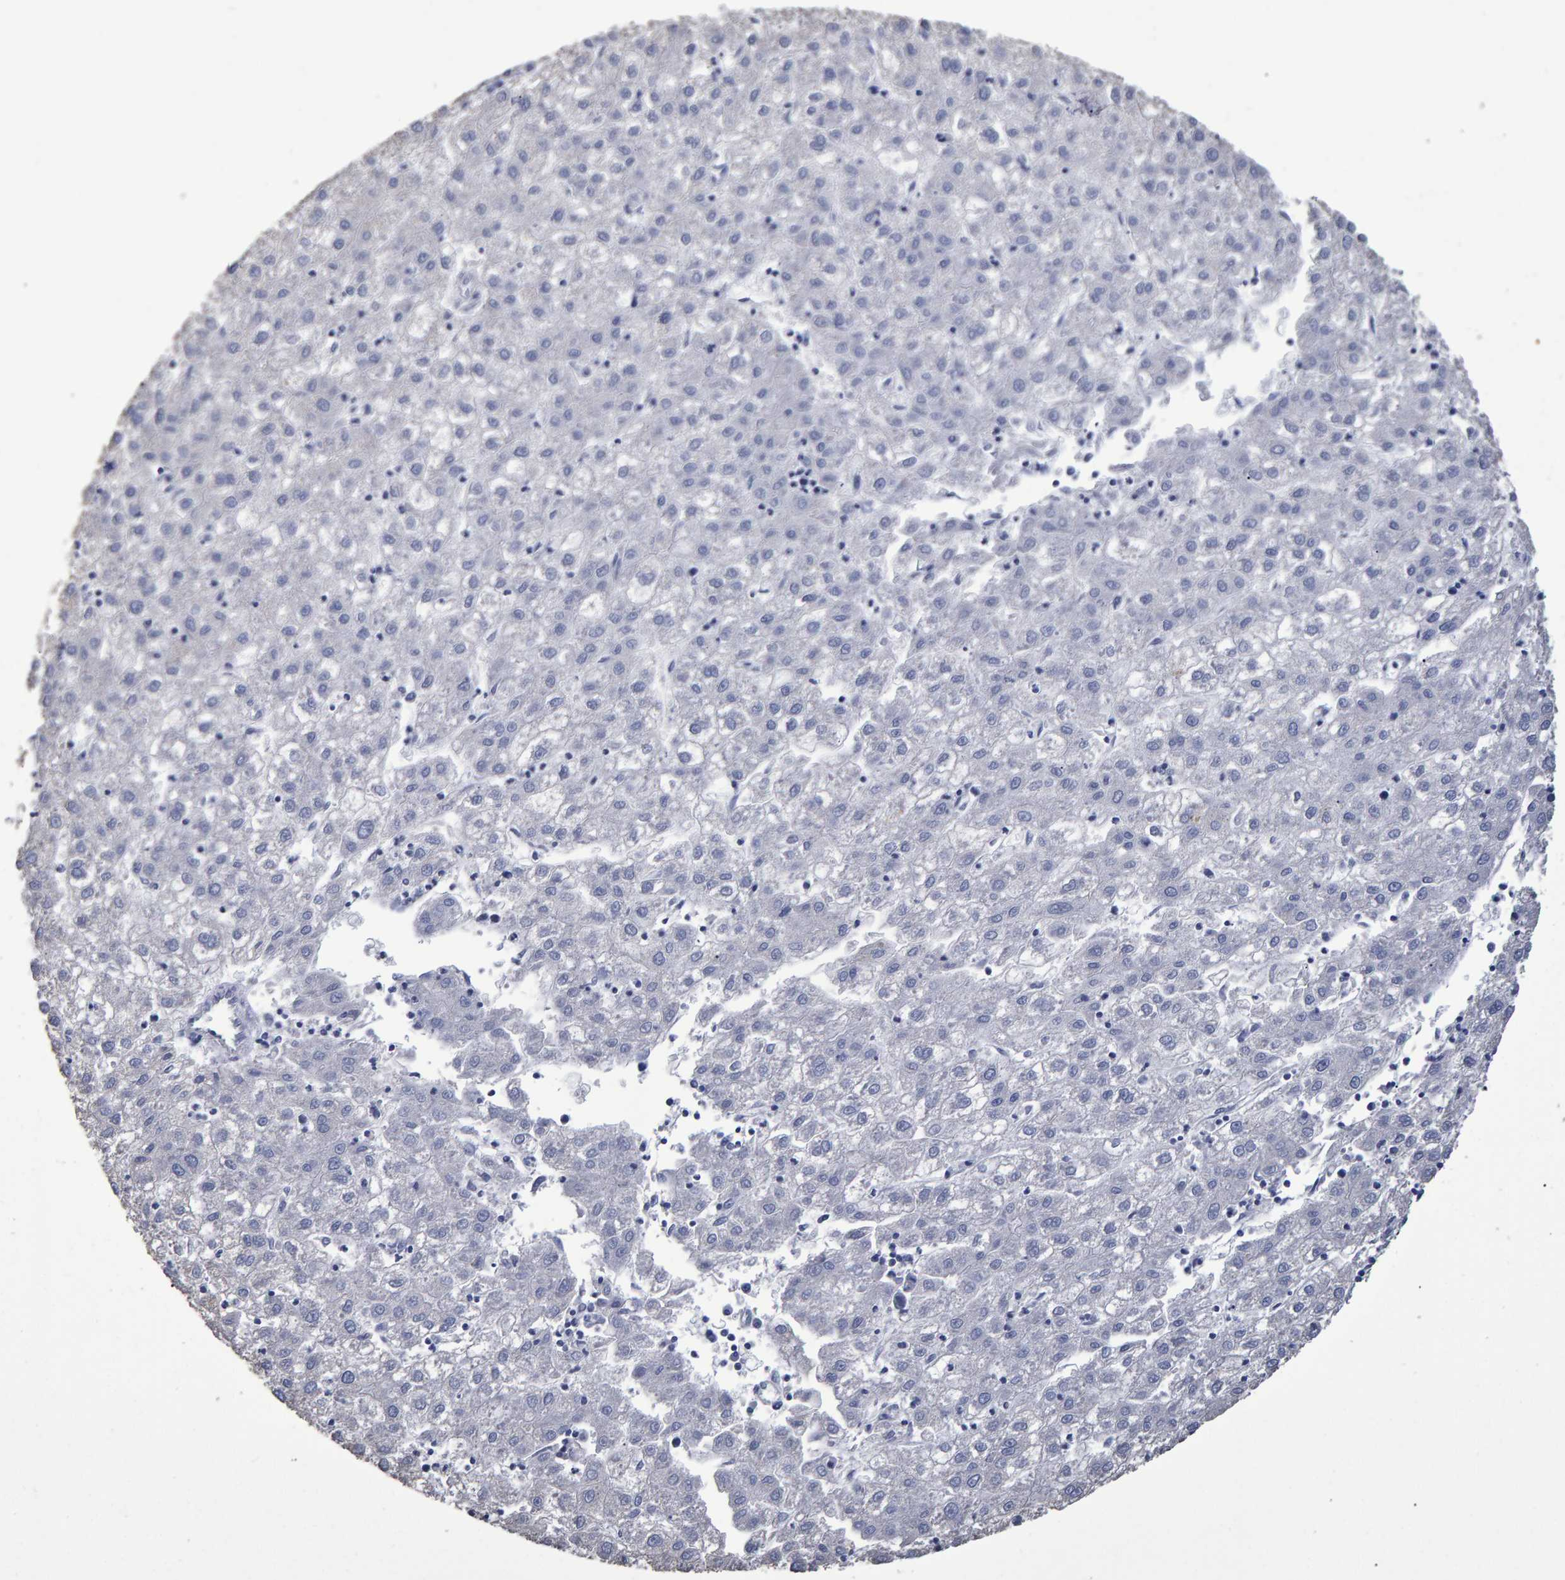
{"staining": {"intensity": "negative", "quantity": "none", "location": "none"}, "tissue": "liver cancer", "cell_type": "Tumor cells", "image_type": "cancer", "snomed": [{"axis": "morphology", "description": "Carcinoma, Hepatocellular, NOS"}, {"axis": "topography", "description": "Liver"}], "caption": "The immunohistochemistry (IHC) micrograph has no significant expression in tumor cells of liver cancer tissue.", "gene": "HEMGN", "patient": {"sex": "male", "age": 72}}